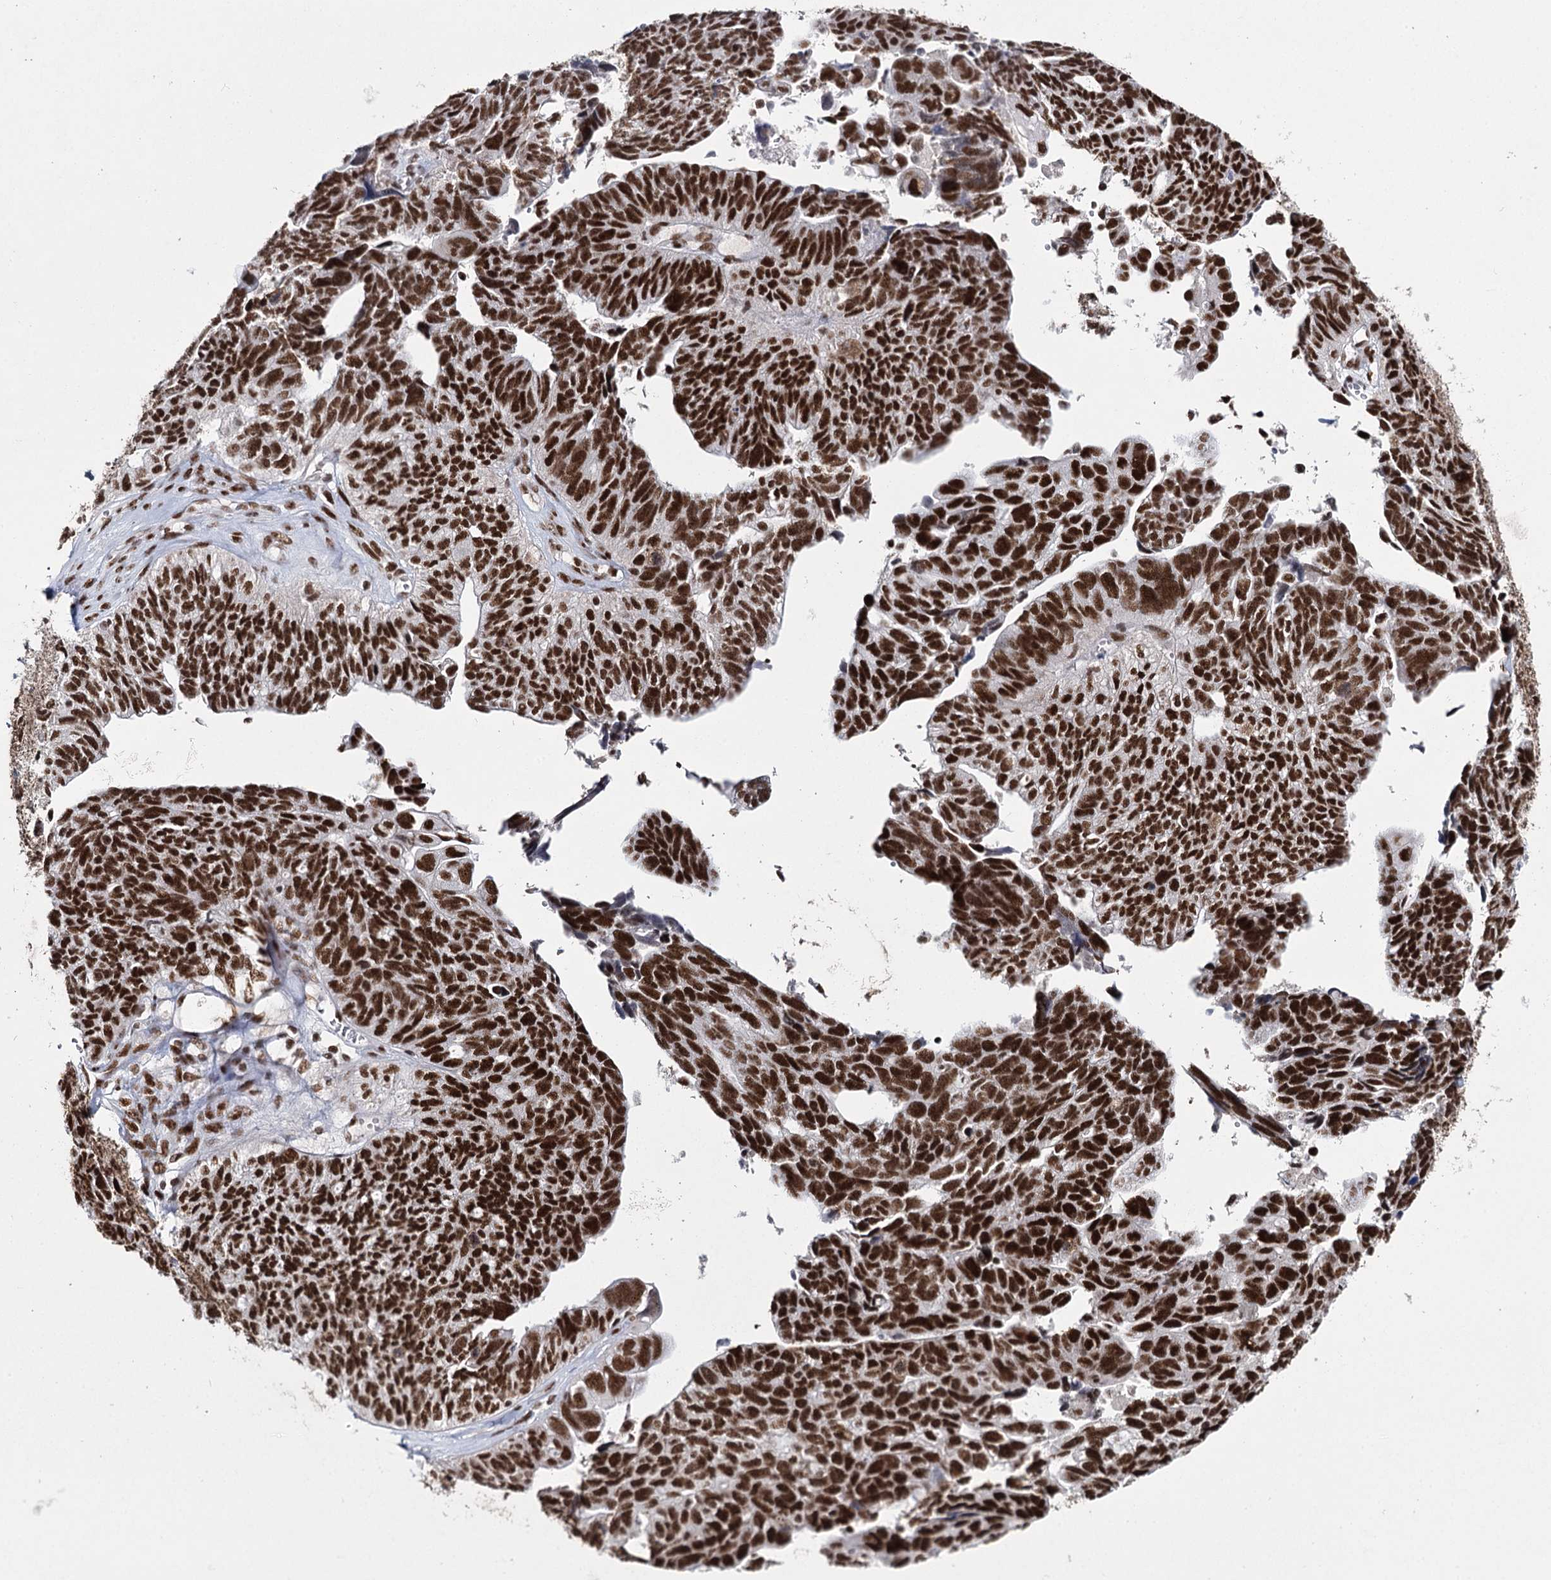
{"staining": {"intensity": "strong", "quantity": ">75%", "location": "nuclear"}, "tissue": "ovarian cancer", "cell_type": "Tumor cells", "image_type": "cancer", "snomed": [{"axis": "morphology", "description": "Cystadenocarcinoma, serous, NOS"}, {"axis": "topography", "description": "Ovary"}], "caption": "Immunohistochemistry (IHC) of human serous cystadenocarcinoma (ovarian) demonstrates high levels of strong nuclear staining in about >75% of tumor cells.", "gene": "SCAF8", "patient": {"sex": "female", "age": 79}}